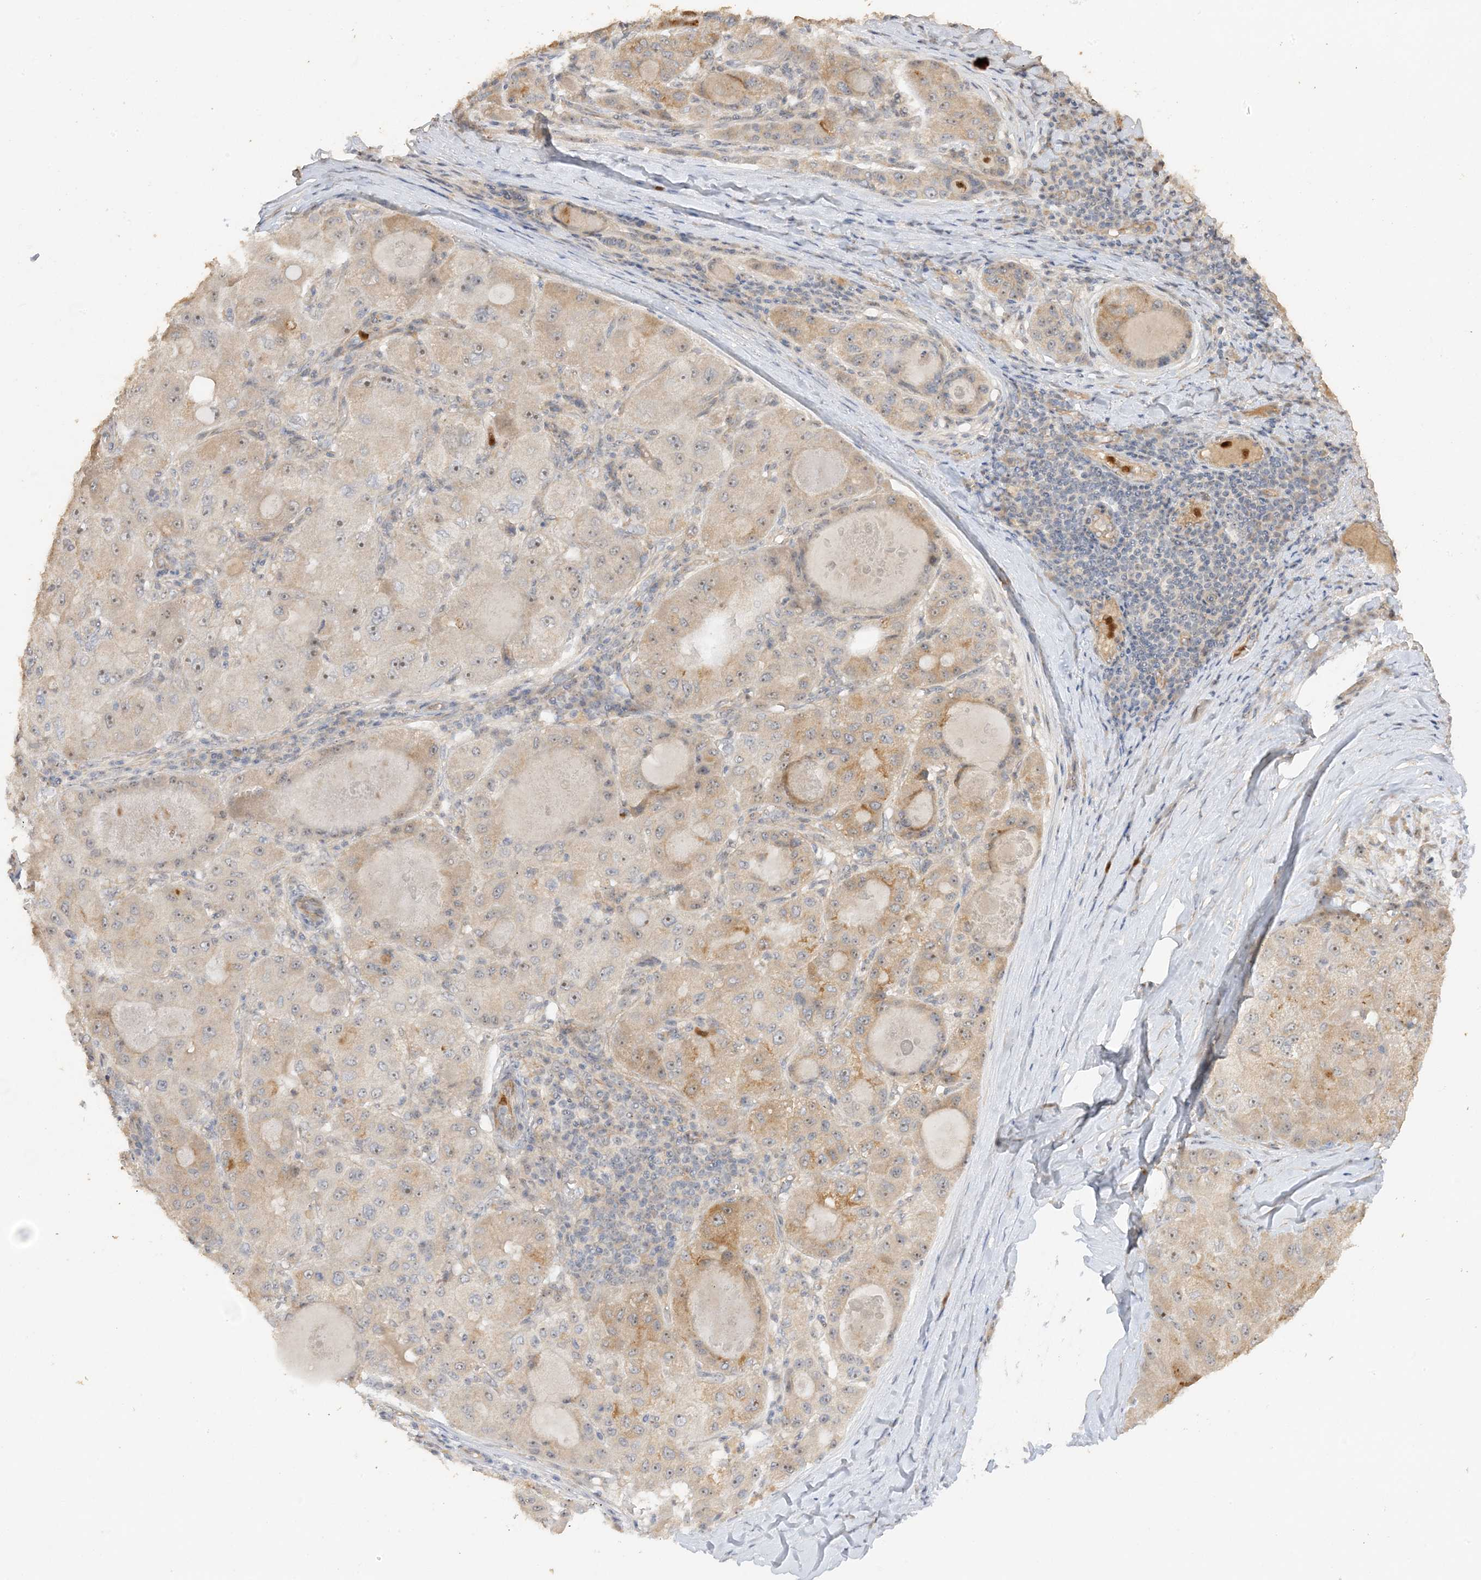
{"staining": {"intensity": "moderate", "quantity": "25%-75%", "location": "cytoplasmic/membranous,nuclear"}, "tissue": "liver cancer", "cell_type": "Tumor cells", "image_type": "cancer", "snomed": [{"axis": "morphology", "description": "Carcinoma, Hepatocellular, NOS"}, {"axis": "topography", "description": "Liver"}], "caption": "Hepatocellular carcinoma (liver) stained for a protein (brown) exhibits moderate cytoplasmic/membranous and nuclear positive expression in about 25%-75% of tumor cells.", "gene": "DDX18", "patient": {"sex": "male", "age": 80}}